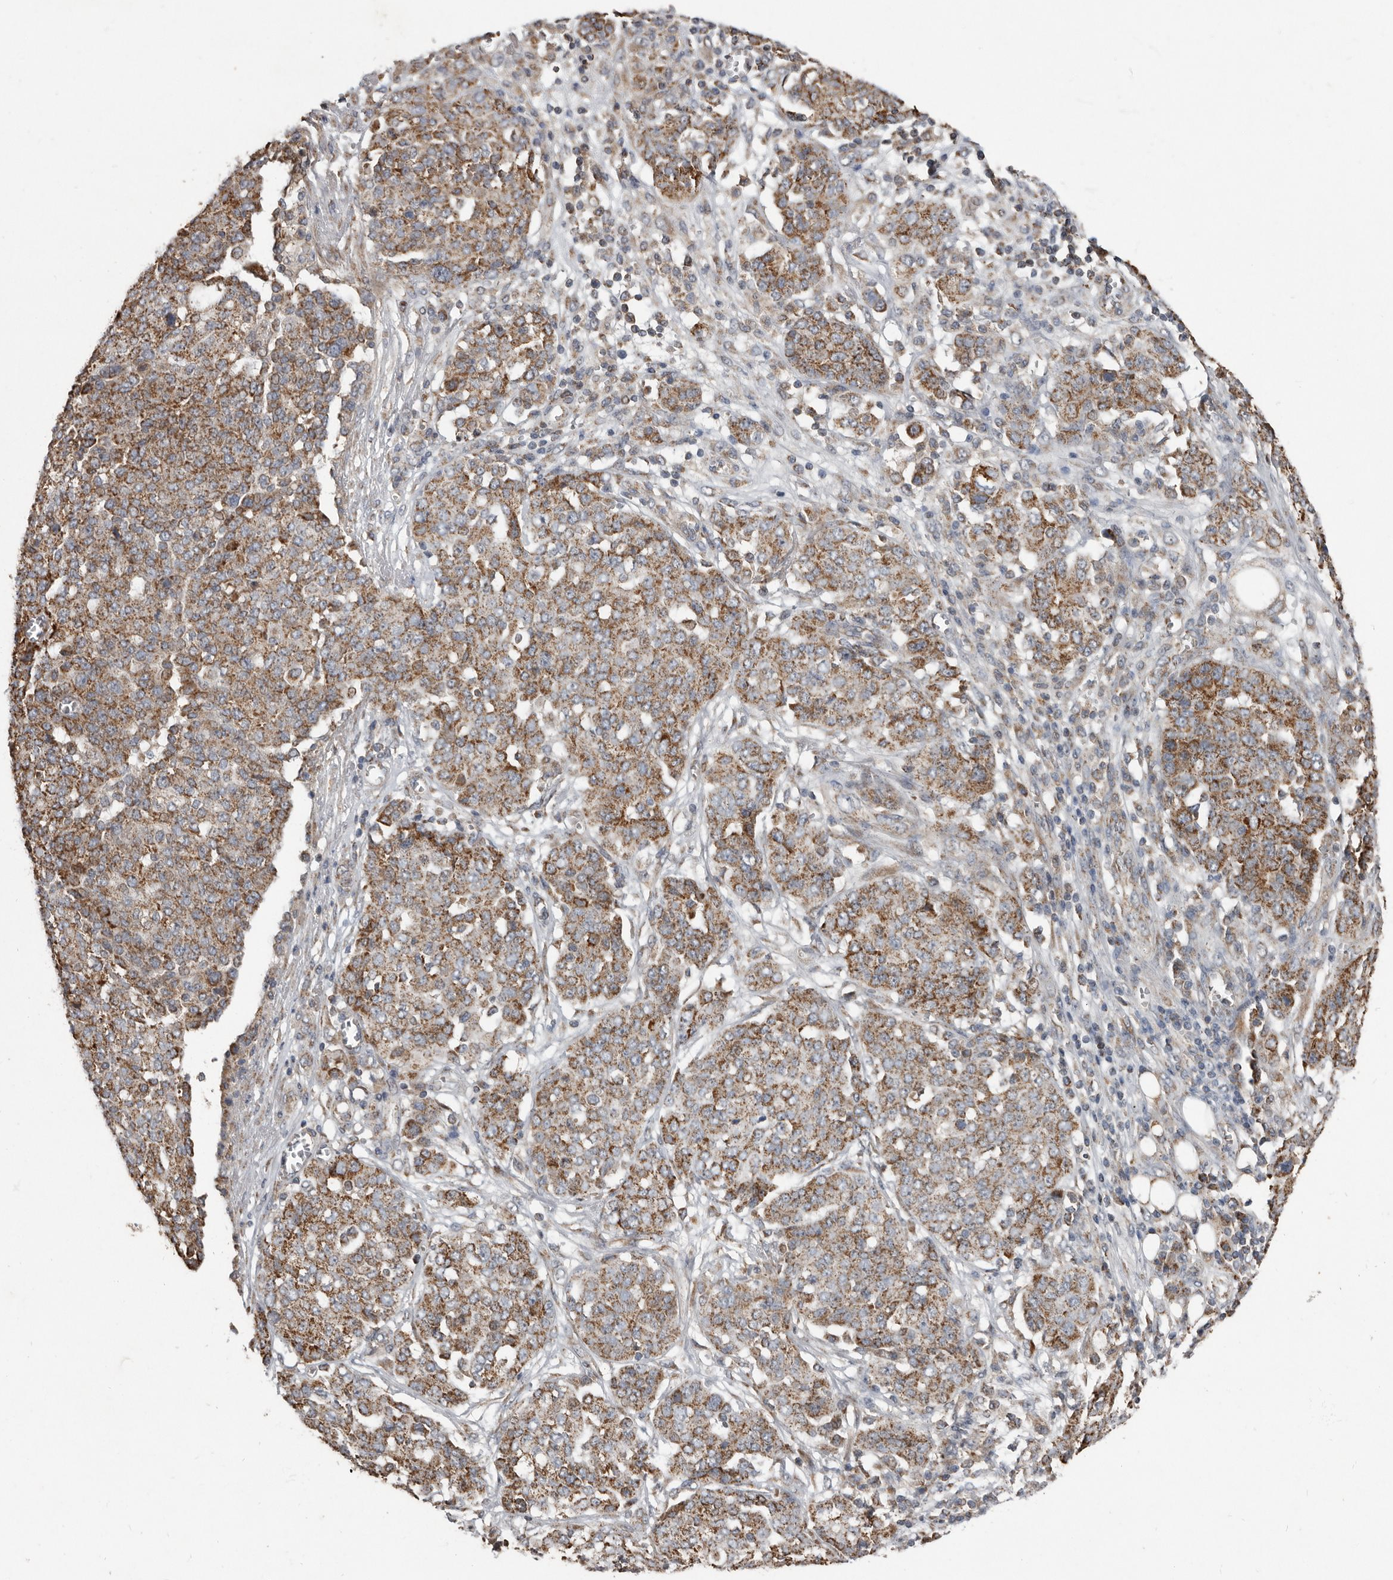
{"staining": {"intensity": "moderate", "quantity": ">75%", "location": "cytoplasmic/membranous"}, "tissue": "ovarian cancer", "cell_type": "Tumor cells", "image_type": "cancer", "snomed": [{"axis": "morphology", "description": "Cystadenocarcinoma, serous, NOS"}, {"axis": "topography", "description": "Soft tissue"}, {"axis": "topography", "description": "Ovary"}], "caption": "The photomicrograph displays immunohistochemical staining of ovarian cancer (serous cystadenocarcinoma). There is moderate cytoplasmic/membranous positivity is appreciated in about >75% of tumor cells. The protein is stained brown, and the nuclei are stained in blue (DAB (3,3'-diaminobenzidine) IHC with brightfield microscopy, high magnification).", "gene": "KIF26B", "patient": {"sex": "female", "age": 57}}